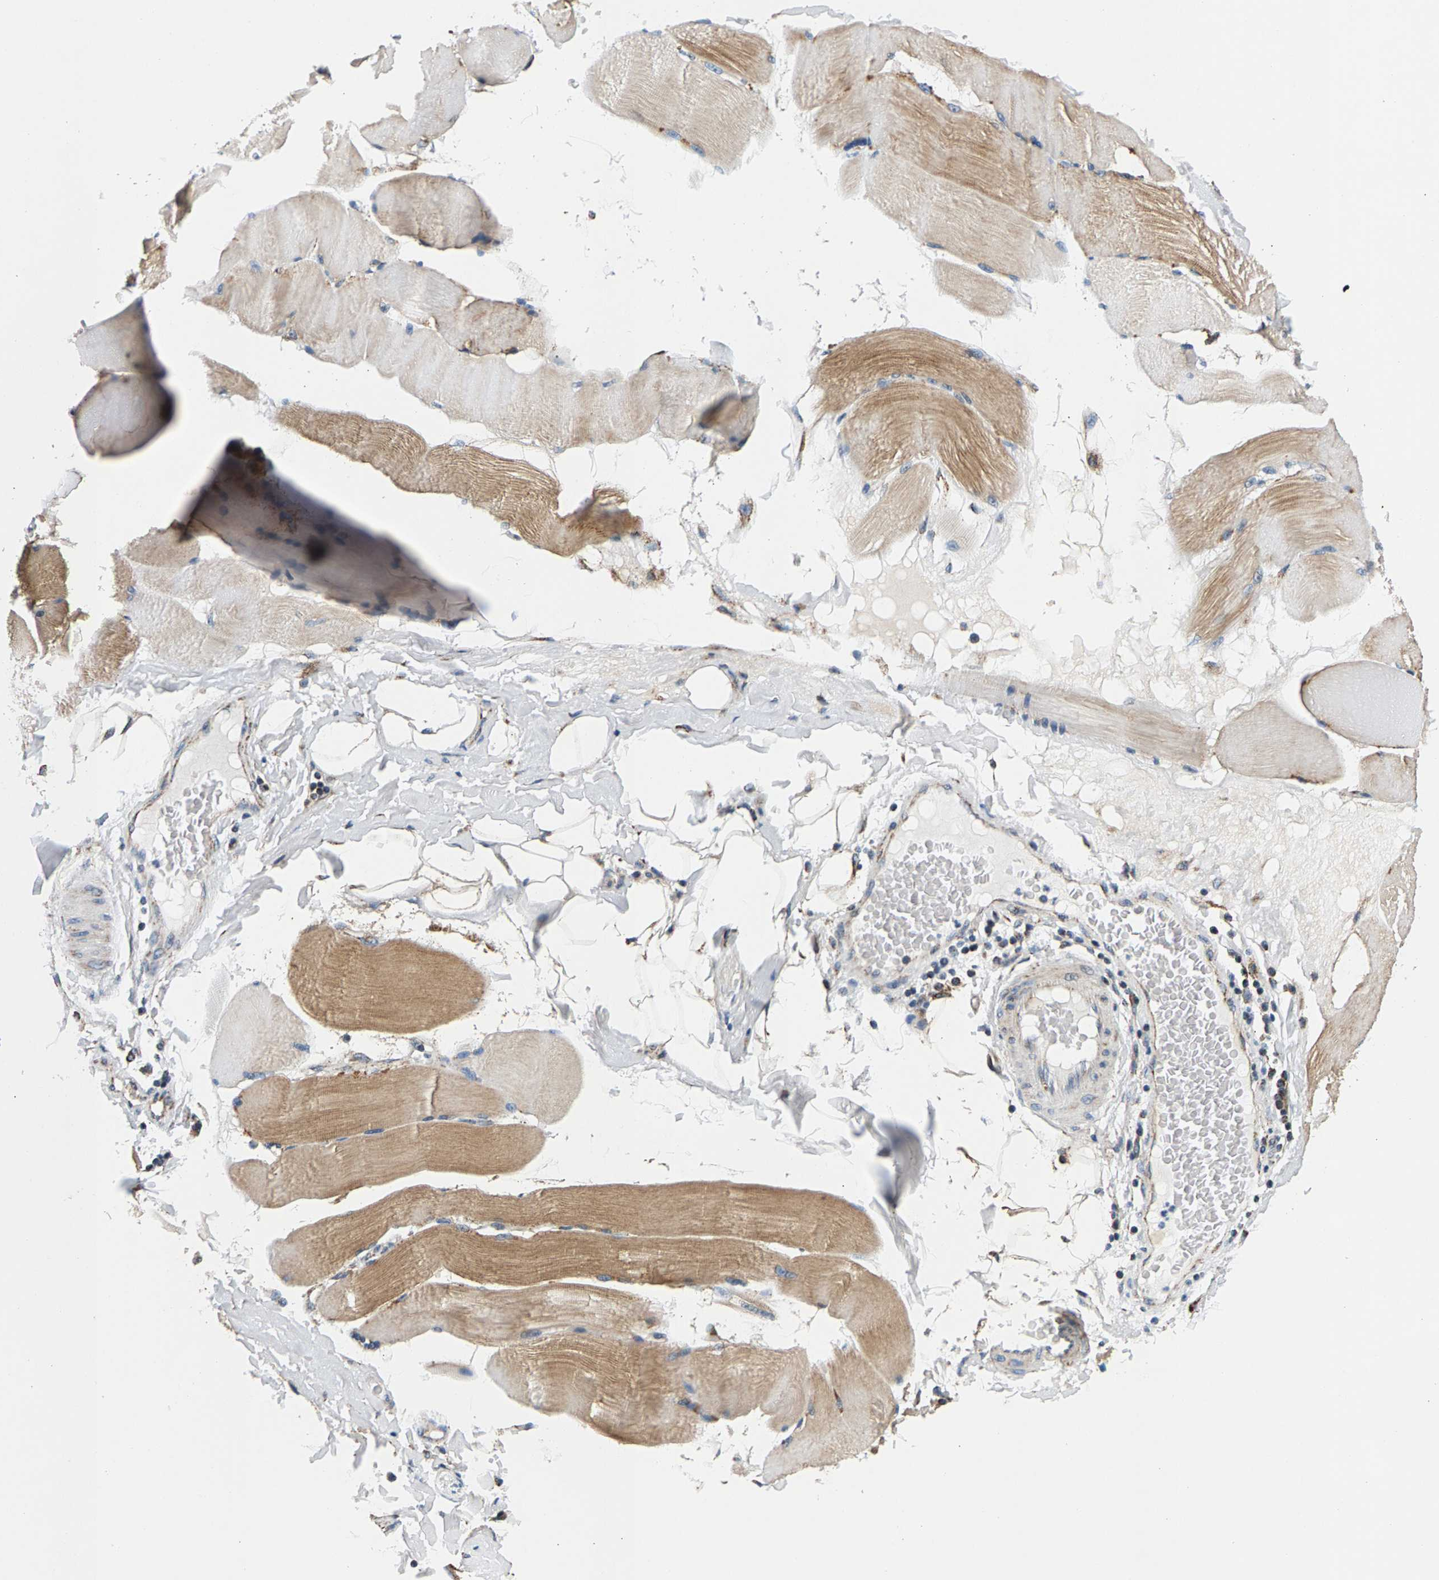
{"staining": {"intensity": "moderate", "quantity": ">75%", "location": "cytoplasmic/membranous"}, "tissue": "skeletal muscle", "cell_type": "Myocytes", "image_type": "normal", "snomed": [{"axis": "morphology", "description": "Normal tissue, NOS"}, {"axis": "topography", "description": "Skin"}, {"axis": "topography", "description": "Skeletal muscle"}], "caption": "Moderate cytoplasmic/membranous staining for a protein is appreciated in about >75% of myocytes of unremarkable skeletal muscle using immunohistochemistry (IHC).", "gene": "PDE1A", "patient": {"sex": "male", "age": 83}}